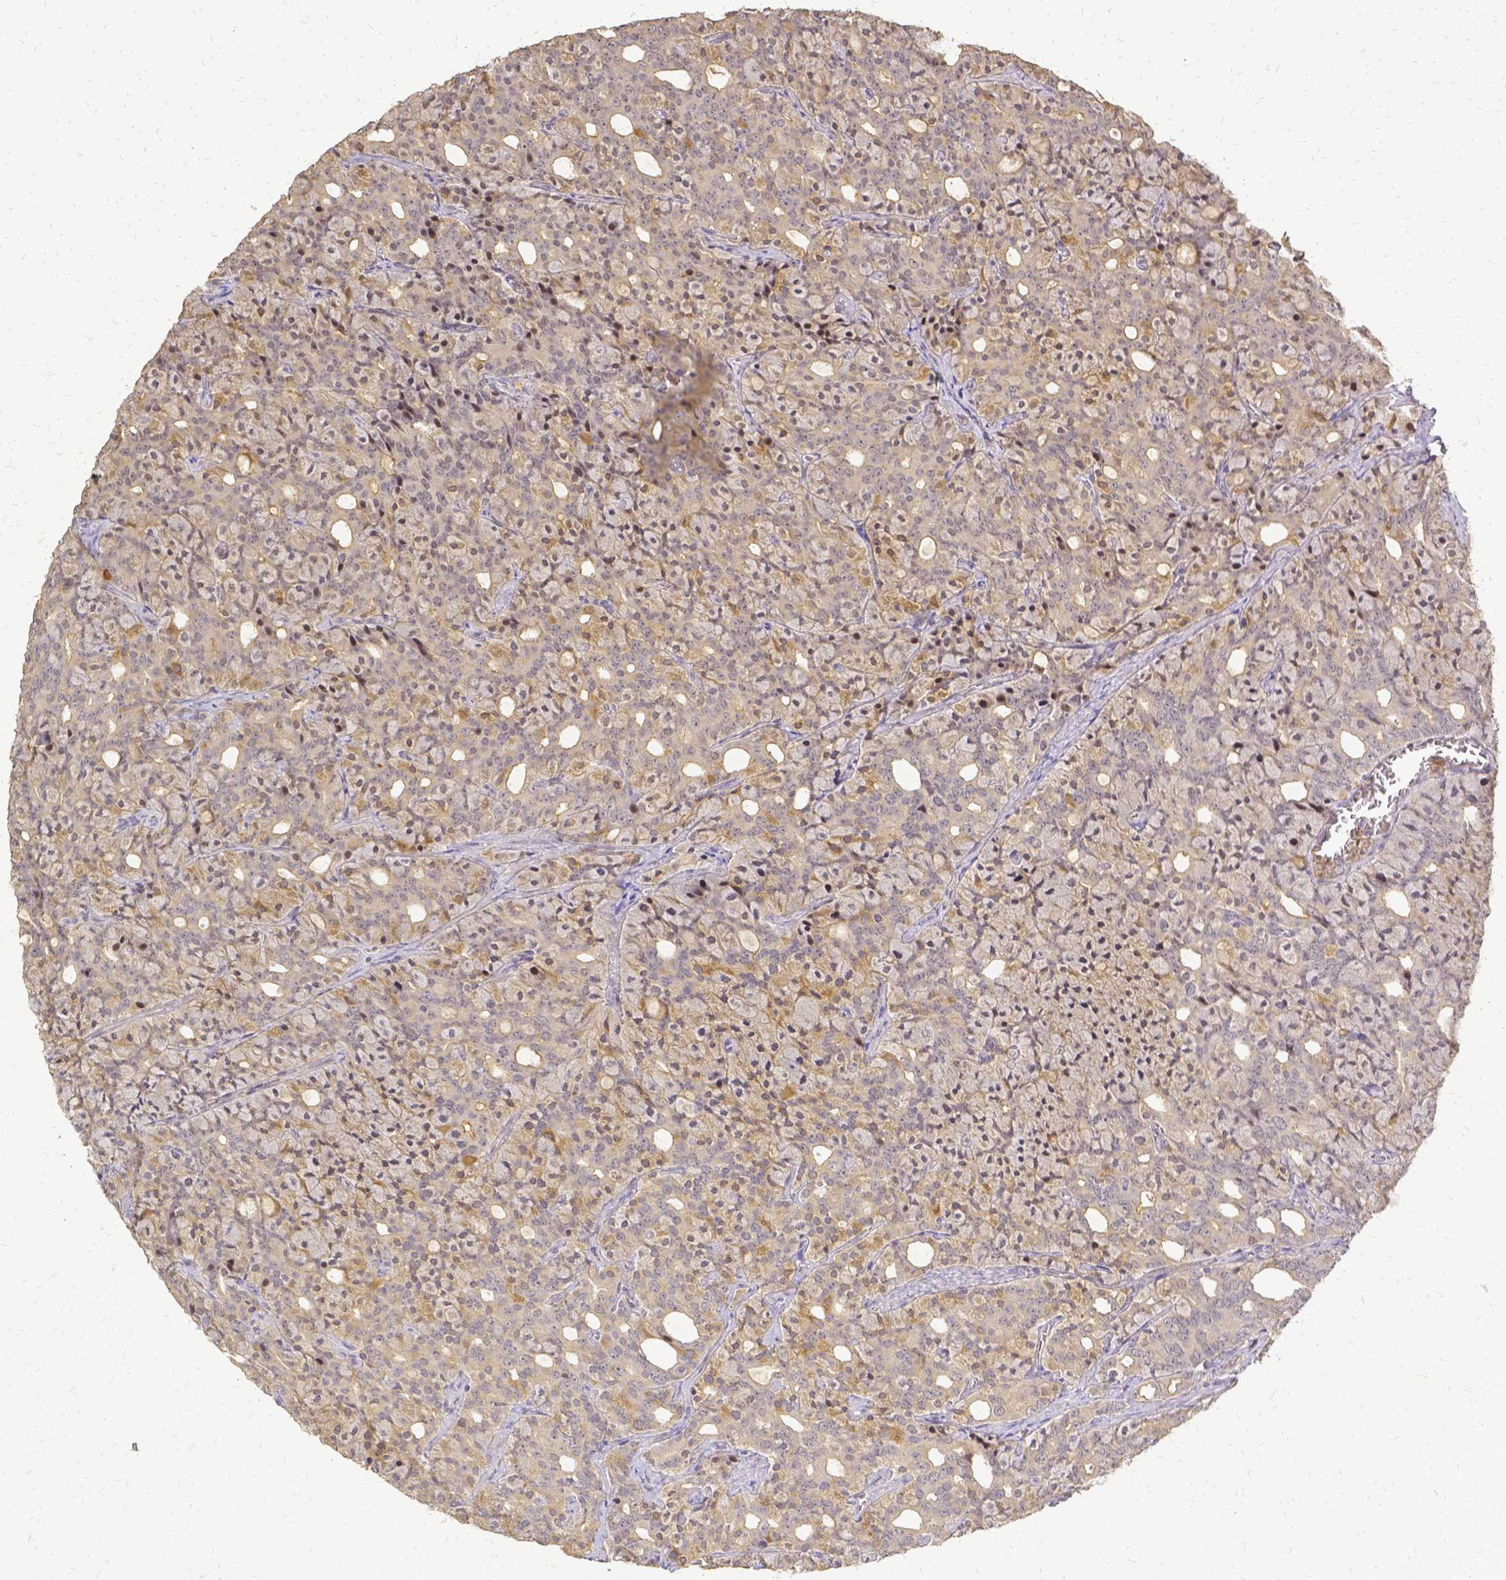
{"staining": {"intensity": "weak", "quantity": ">75%", "location": "cytoplasmic/membranous"}, "tissue": "prostate cancer", "cell_type": "Tumor cells", "image_type": "cancer", "snomed": [{"axis": "morphology", "description": "Adenocarcinoma, High grade"}, {"axis": "topography", "description": "Prostate"}], "caption": "This image exhibits immunohistochemistry staining of high-grade adenocarcinoma (prostate), with low weak cytoplasmic/membranous expression in approximately >75% of tumor cells.", "gene": "CIB1", "patient": {"sex": "male", "age": 84}}